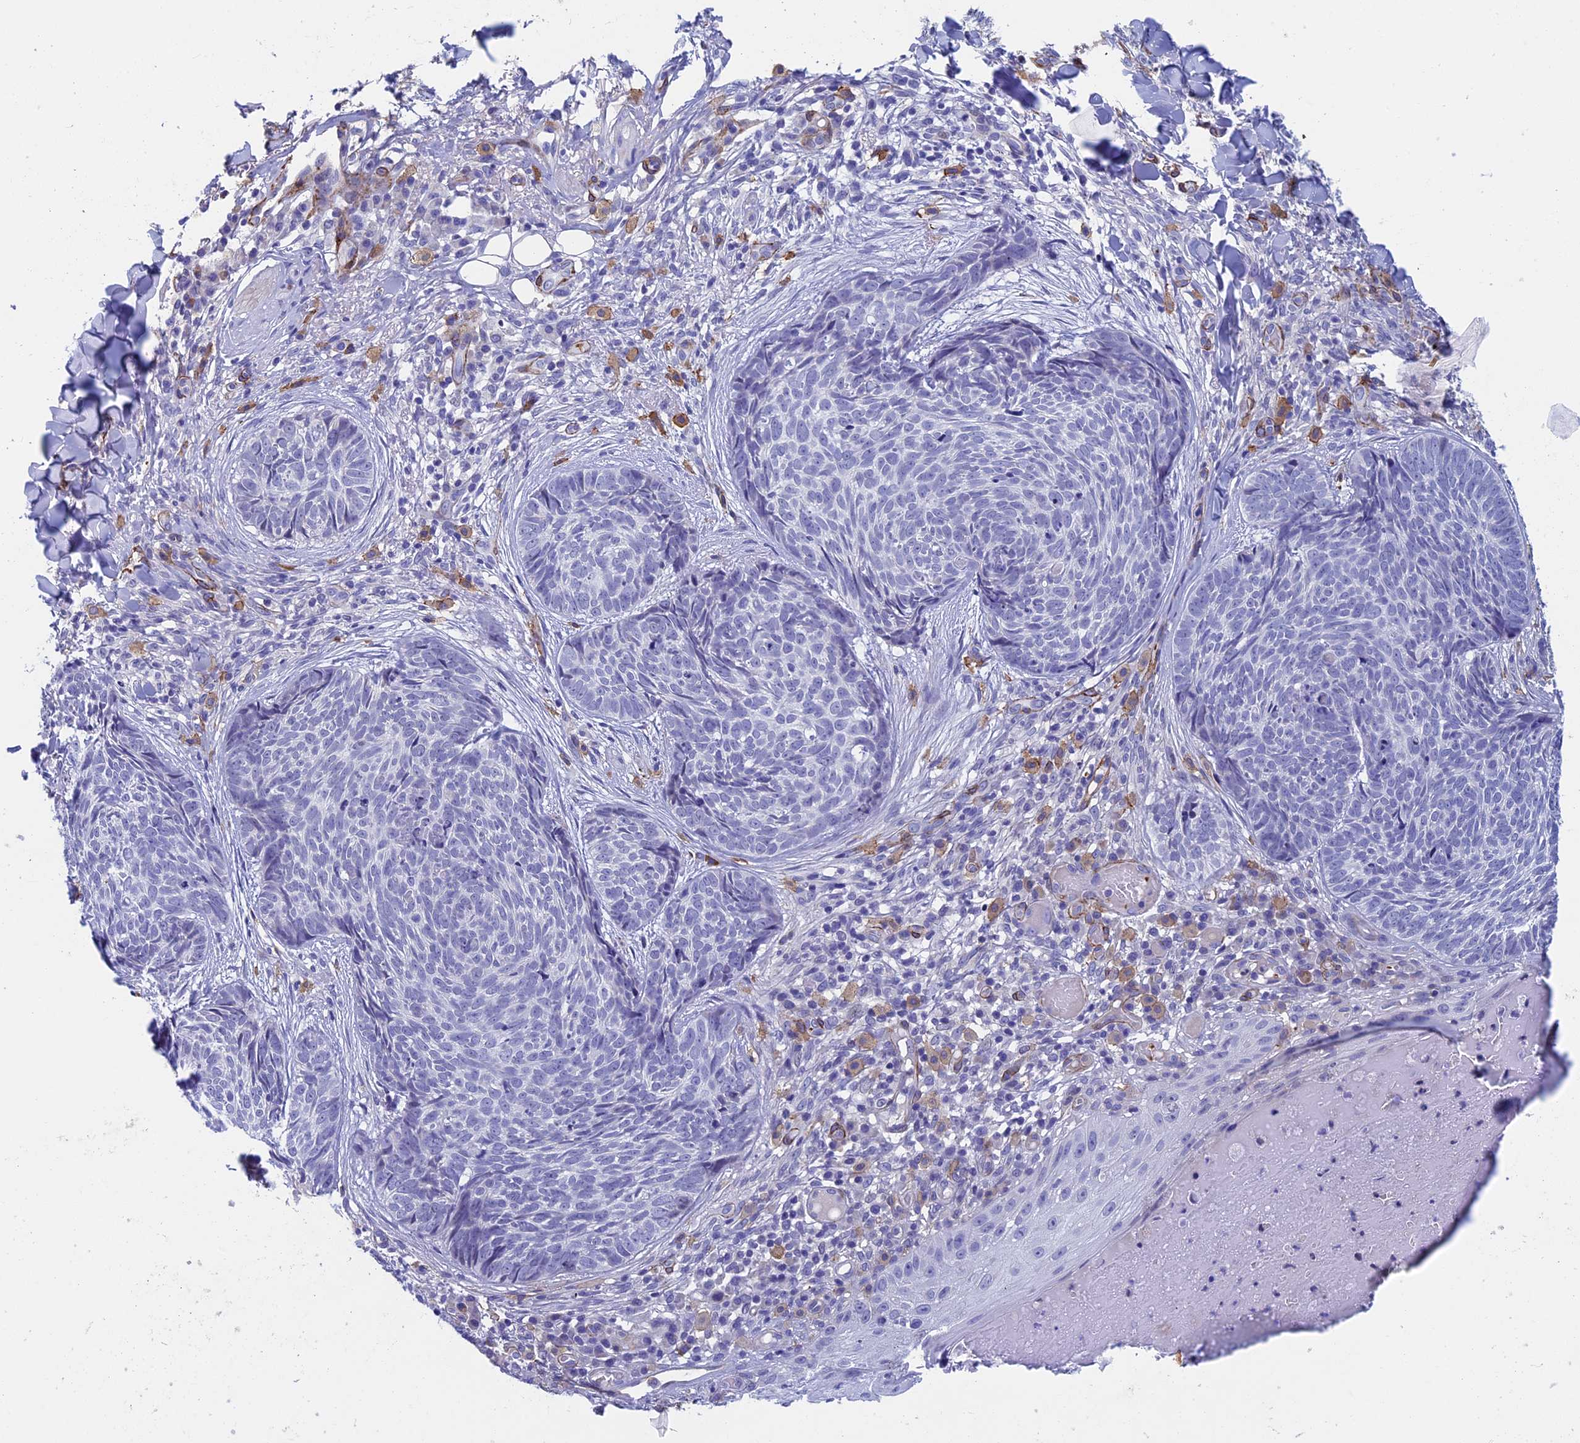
{"staining": {"intensity": "negative", "quantity": "none", "location": "none"}, "tissue": "skin cancer", "cell_type": "Tumor cells", "image_type": "cancer", "snomed": [{"axis": "morphology", "description": "Basal cell carcinoma"}, {"axis": "topography", "description": "Skin"}], "caption": "This is an immunohistochemistry photomicrograph of human skin basal cell carcinoma. There is no staining in tumor cells.", "gene": "INSYN1", "patient": {"sex": "female", "age": 61}}